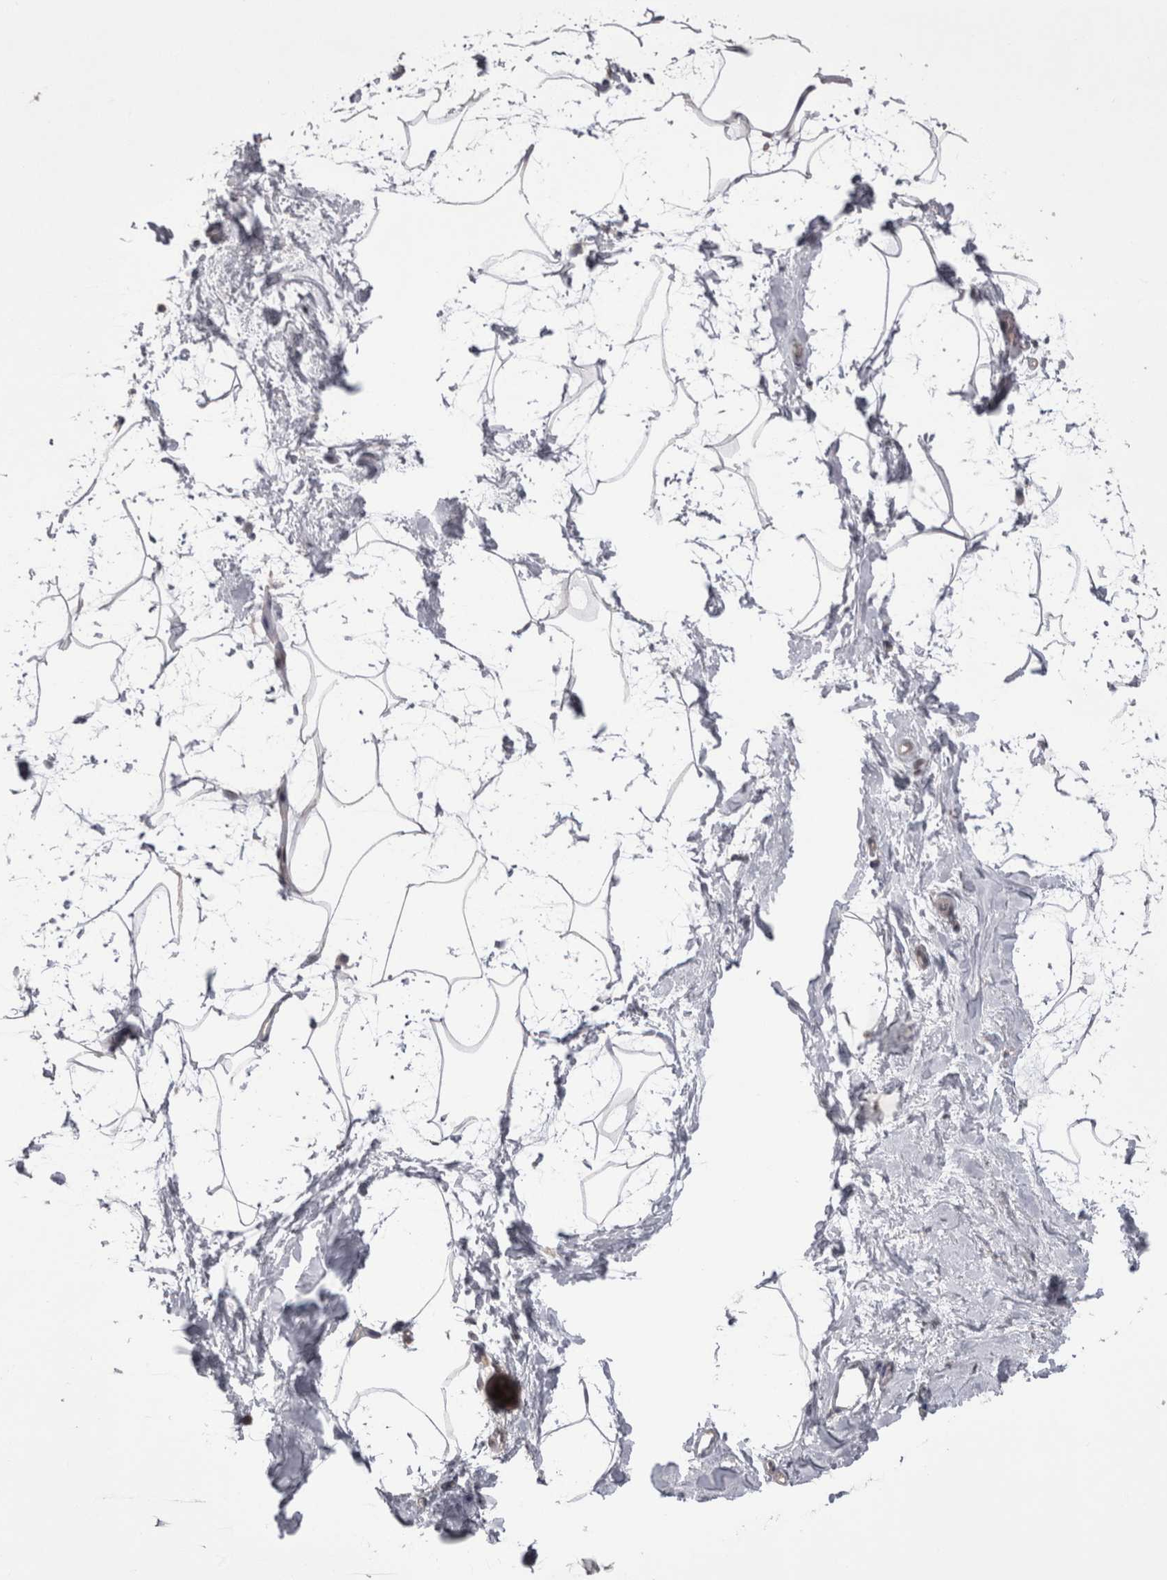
{"staining": {"intensity": "negative", "quantity": "none", "location": "none"}, "tissue": "breast", "cell_type": "Adipocytes", "image_type": "normal", "snomed": [{"axis": "morphology", "description": "Normal tissue, NOS"}, {"axis": "topography", "description": "Breast"}], "caption": "Protein analysis of normal breast reveals no significant positivity in adipocytes.", "gene": "NENF", "patient": {"sex": "female", "age": 62}}